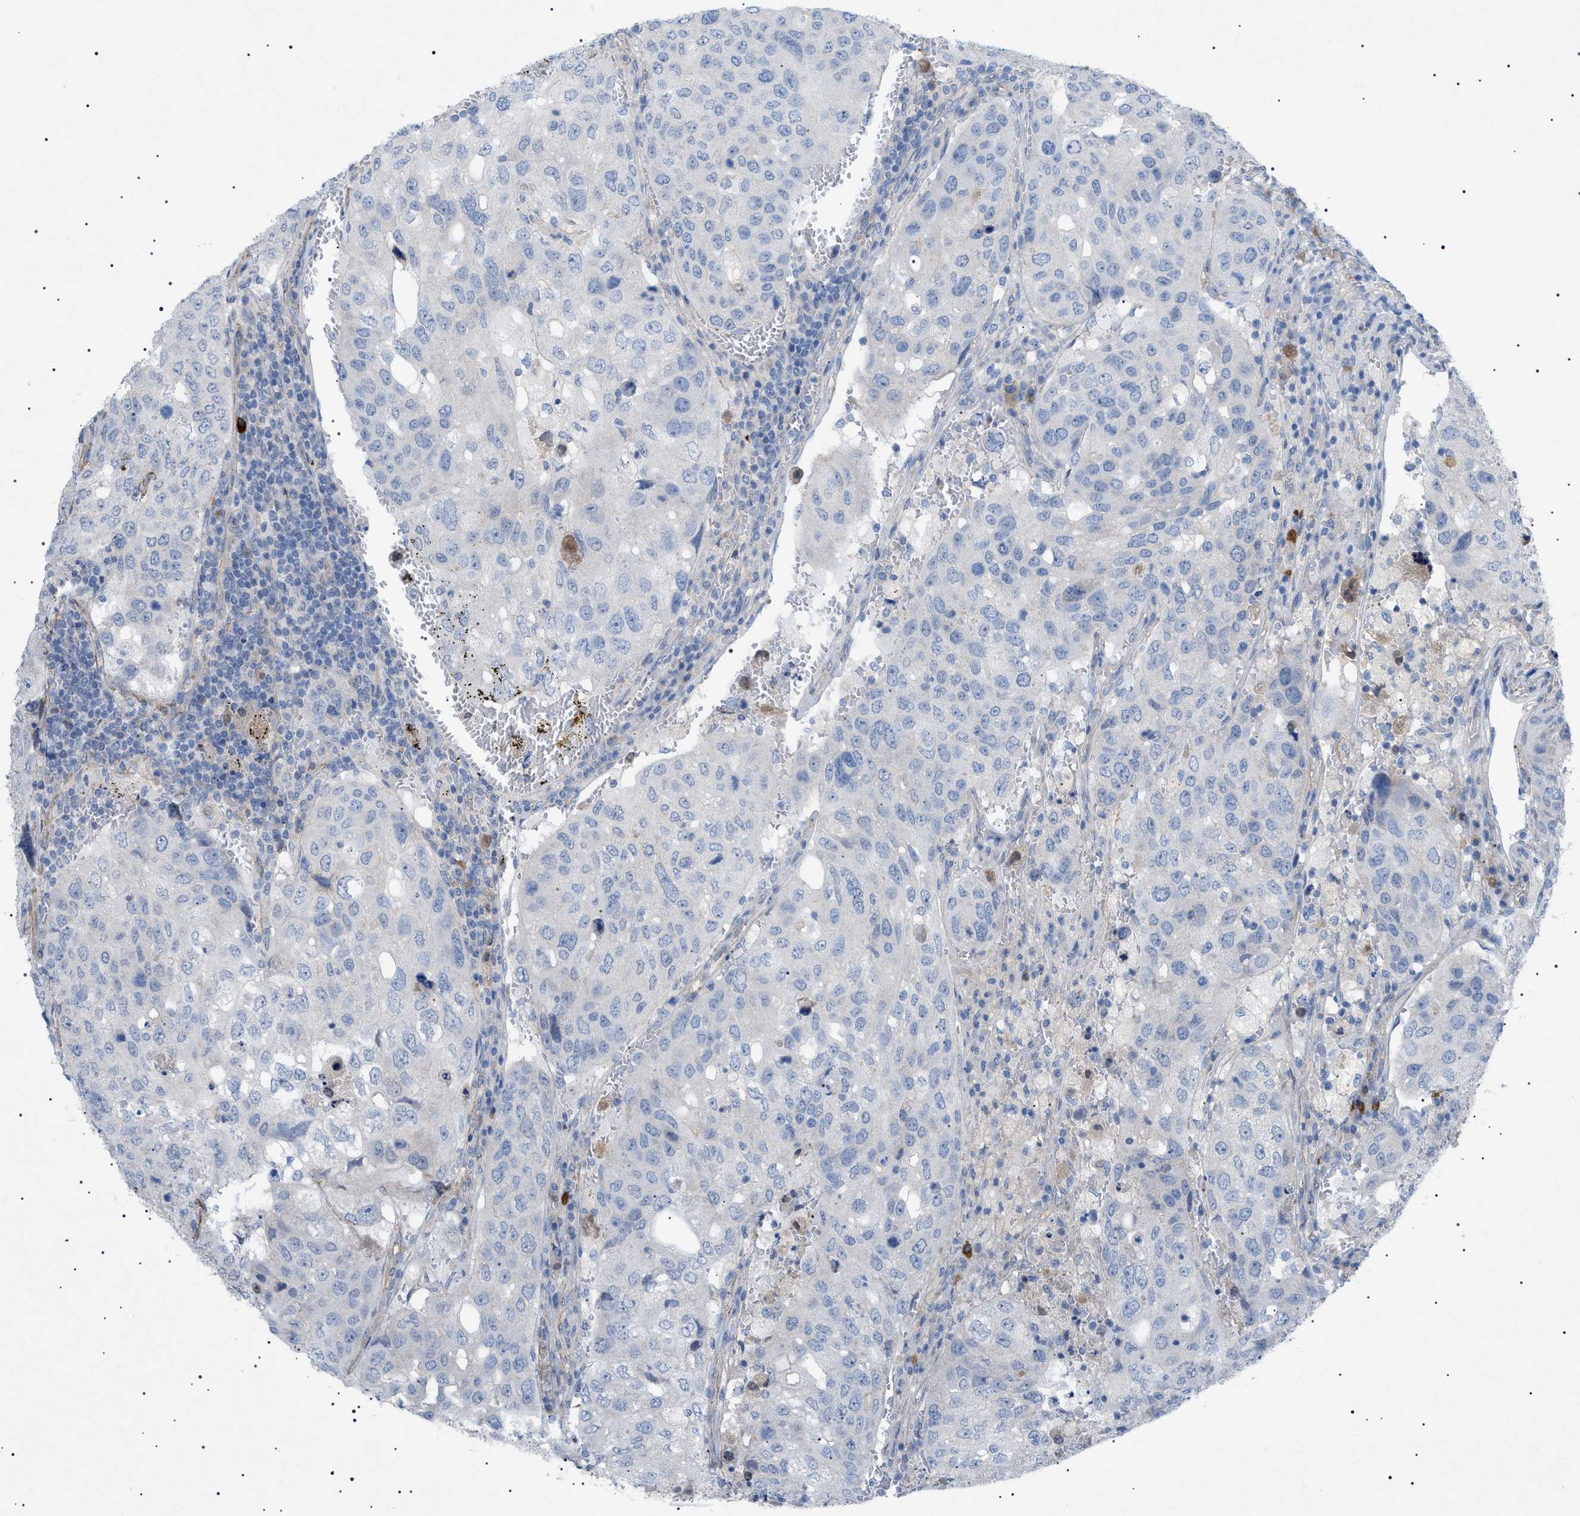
{"staining": {"intensity": "negative", "quantity": "none", "location": "none"}, "tissue": "urothelial cancer", "cell_type": "Tumor cells", "image_type": "cancer", "snomed": [{"axis": "morphology", "description": "Urothelial carcinoma, High grade"}, {"axis": "topography", "description": "Lymph node"}, {"axis": "topography", "description": "Urinary bladder"}], "caption": "Immunohistochemical staining of high-grade urothelial carcinoma demonstrates no significant positivity in tumor cells. The staining was performed using DAB (3,3'-diaminobenzidine) to visualize the protein expression in brown, while the nuclei were stained in blue with hematoxylin (Magnification: 20x).", "gene": "ADAMTS1", "patient": {"sex": "male", "age": 51}}